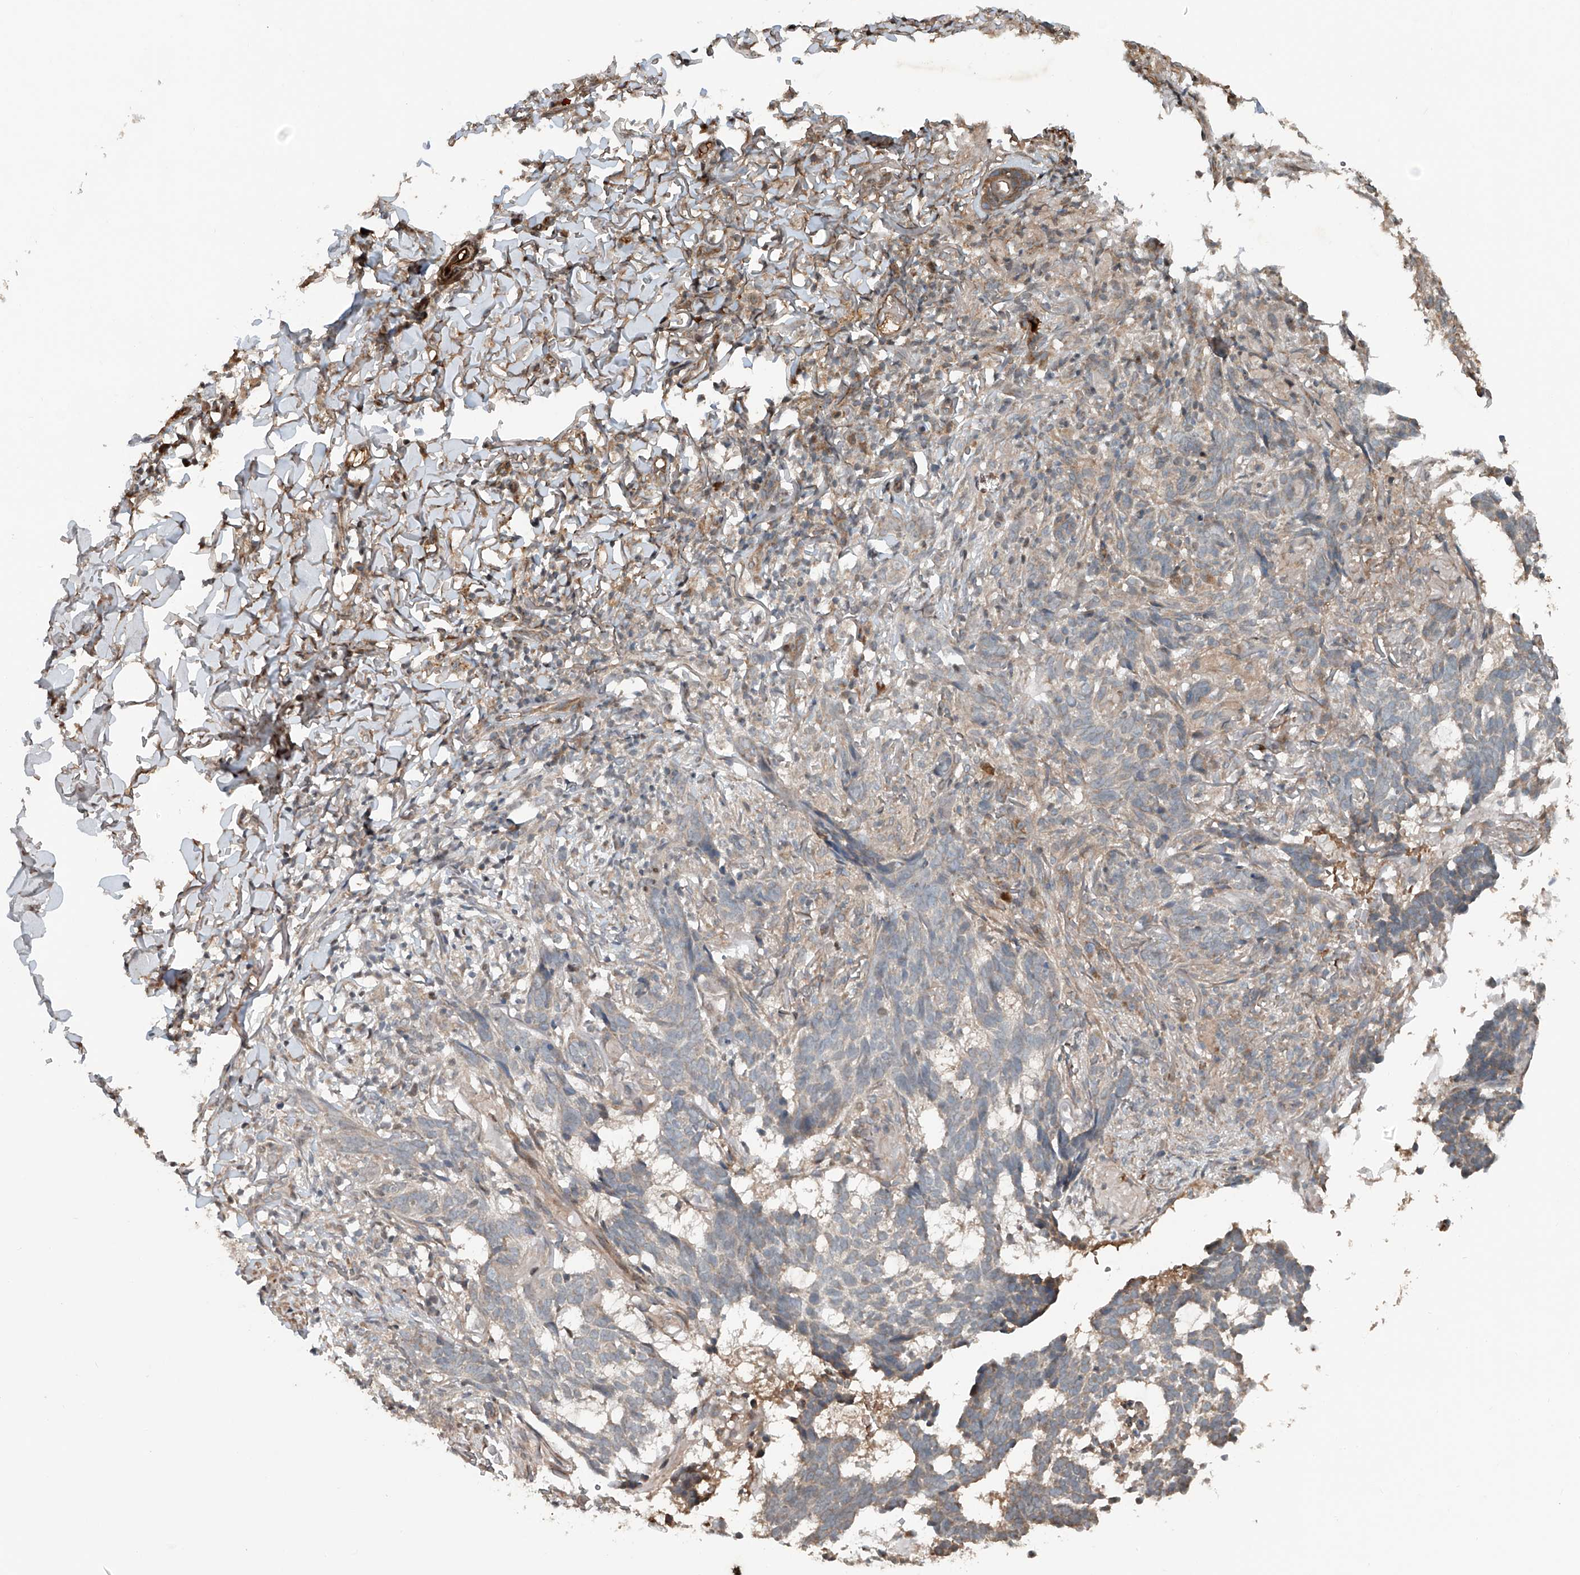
{"staining": {"intensity": "weak", "quantity": "<25%", "location": "cytoplasmic/membranous"}, "tissue": "skin cancer", "cell_type": "Tumor cells", "image_type": "cancer", "snomed": [{"axis": "morphology", "description": "Basal cell carcinoma"}, {"axis": "topography", "description": "Skin"}], "caption": "Image shows no protein expression in tumor cells of skin basal cell carcinoma tissue.", "gene": "ADAM23", "patient": {"sex": "male", "age": 85}}